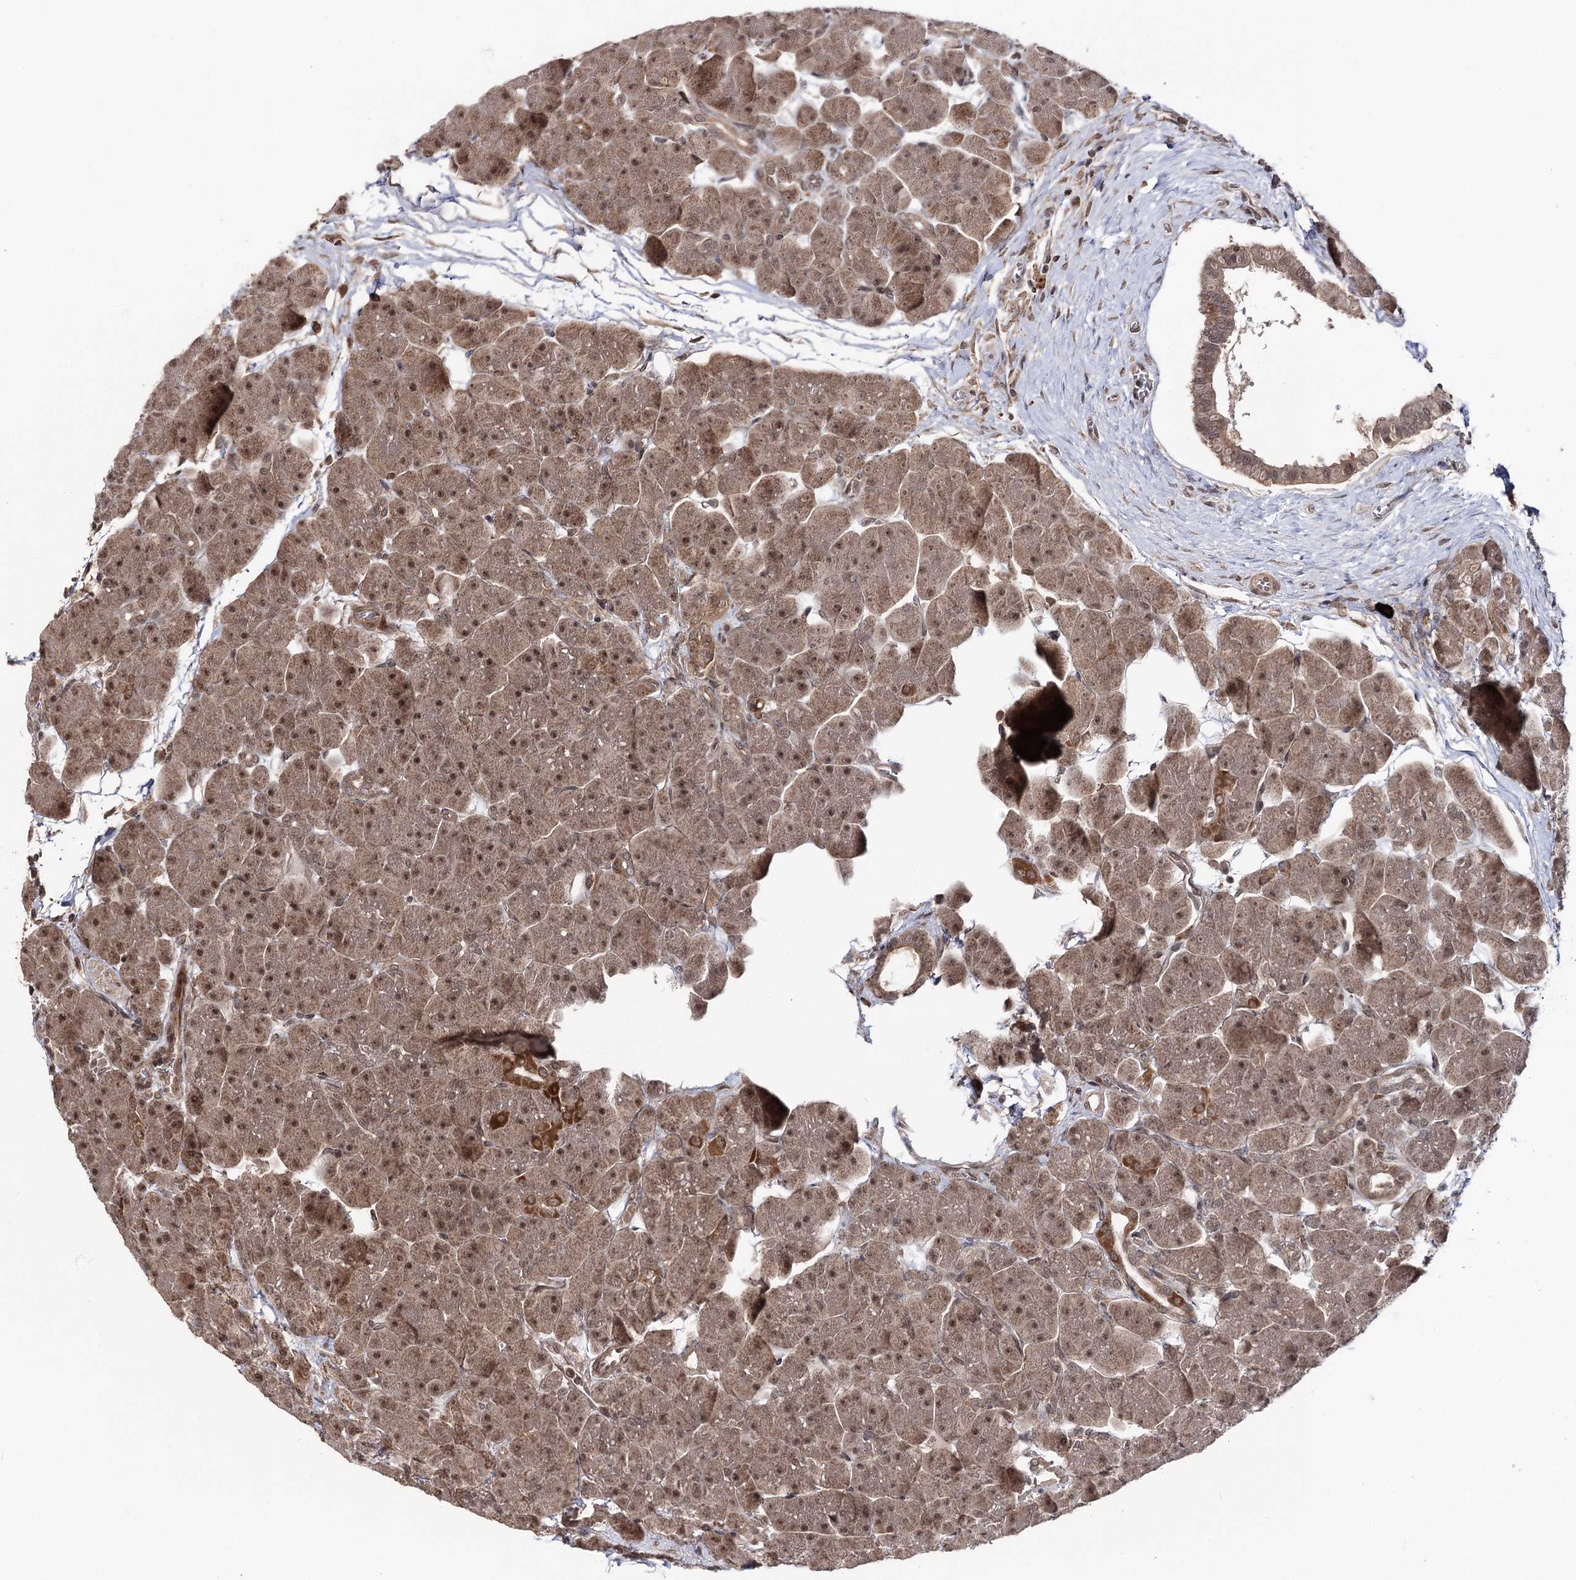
{"staining": {"intensity": "moderate", "quantity": ">75%", "location": "cytoplasmic/membranous,nuclear"}, "tissue": "pancreas", "cell_type": "Exocrine glandular cells", "image_type": "normal", "snomed": [{"axis": "morphology", "description": "Normal tissue, NOS"}, {"axis": "topography", "description": "Pancreas"}], "caption": "DAB immunohistochemical staining of benign pancreas exhibits moderate cytoplasmic/membranous,nuclear protein positivity in about >75% of exocrine glandular cells.", "gene": "FAM53B", "patient": {"sex": "male", "age": 66}}